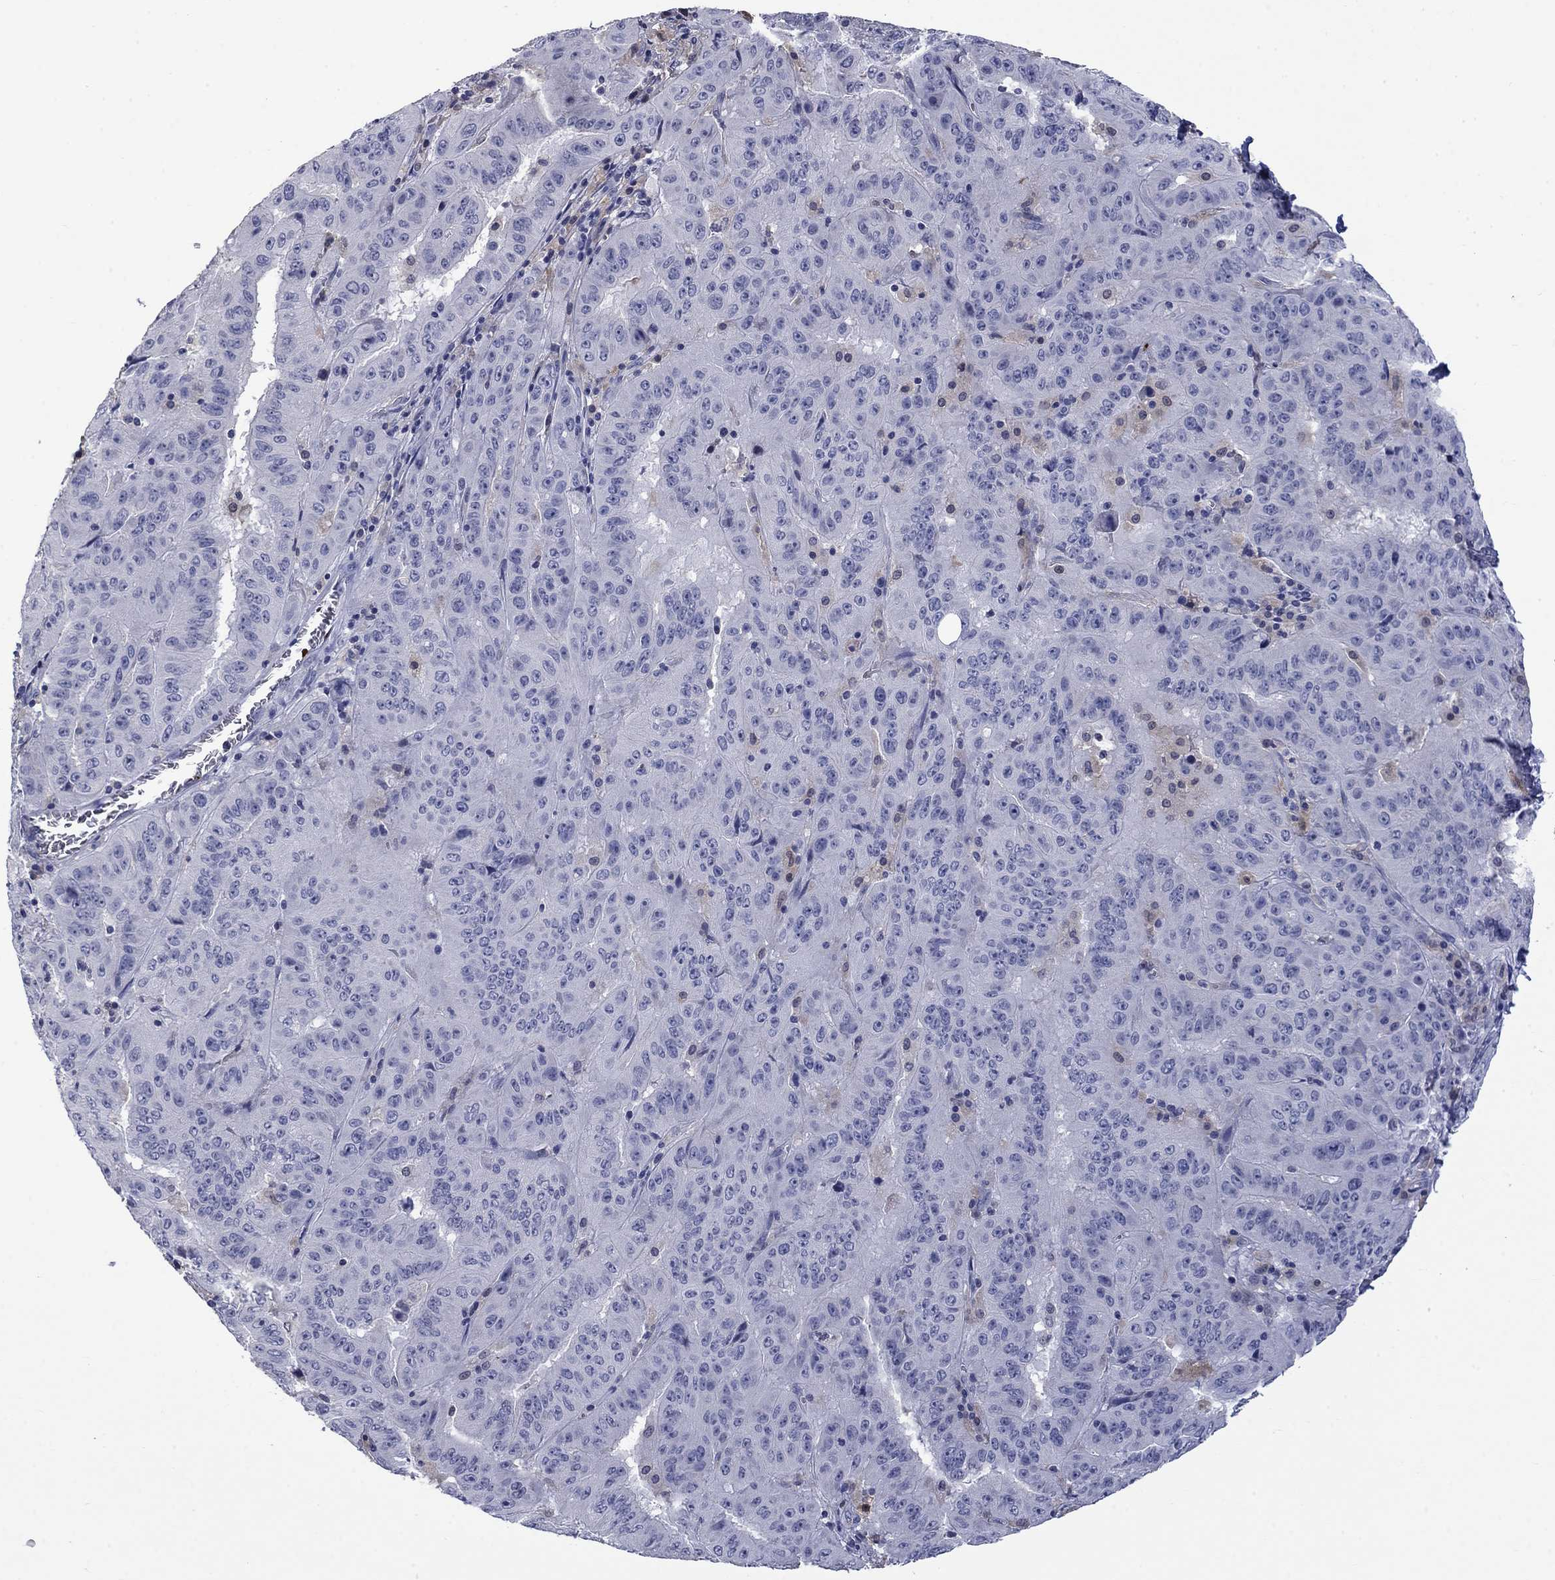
{"staining": {"intensity": "negative", "quantity": "none", "location": "none"}, "tissue": "pancreatic cancer", "cell_type": "Tumor cells", "image_type": "cancer", "snomed": [{"axis": "morphology", "description": "Adenocarcinoma, NOS"}, {"axis": "topography", "description": "Pancreas"}], "caption": "This is an immunohistochemistry image of human adenocarcinoma (pancreatic). There is no staining in tumor cells.", "gene": "PLEK", "patient": {"sex": "male", "age": 63}}